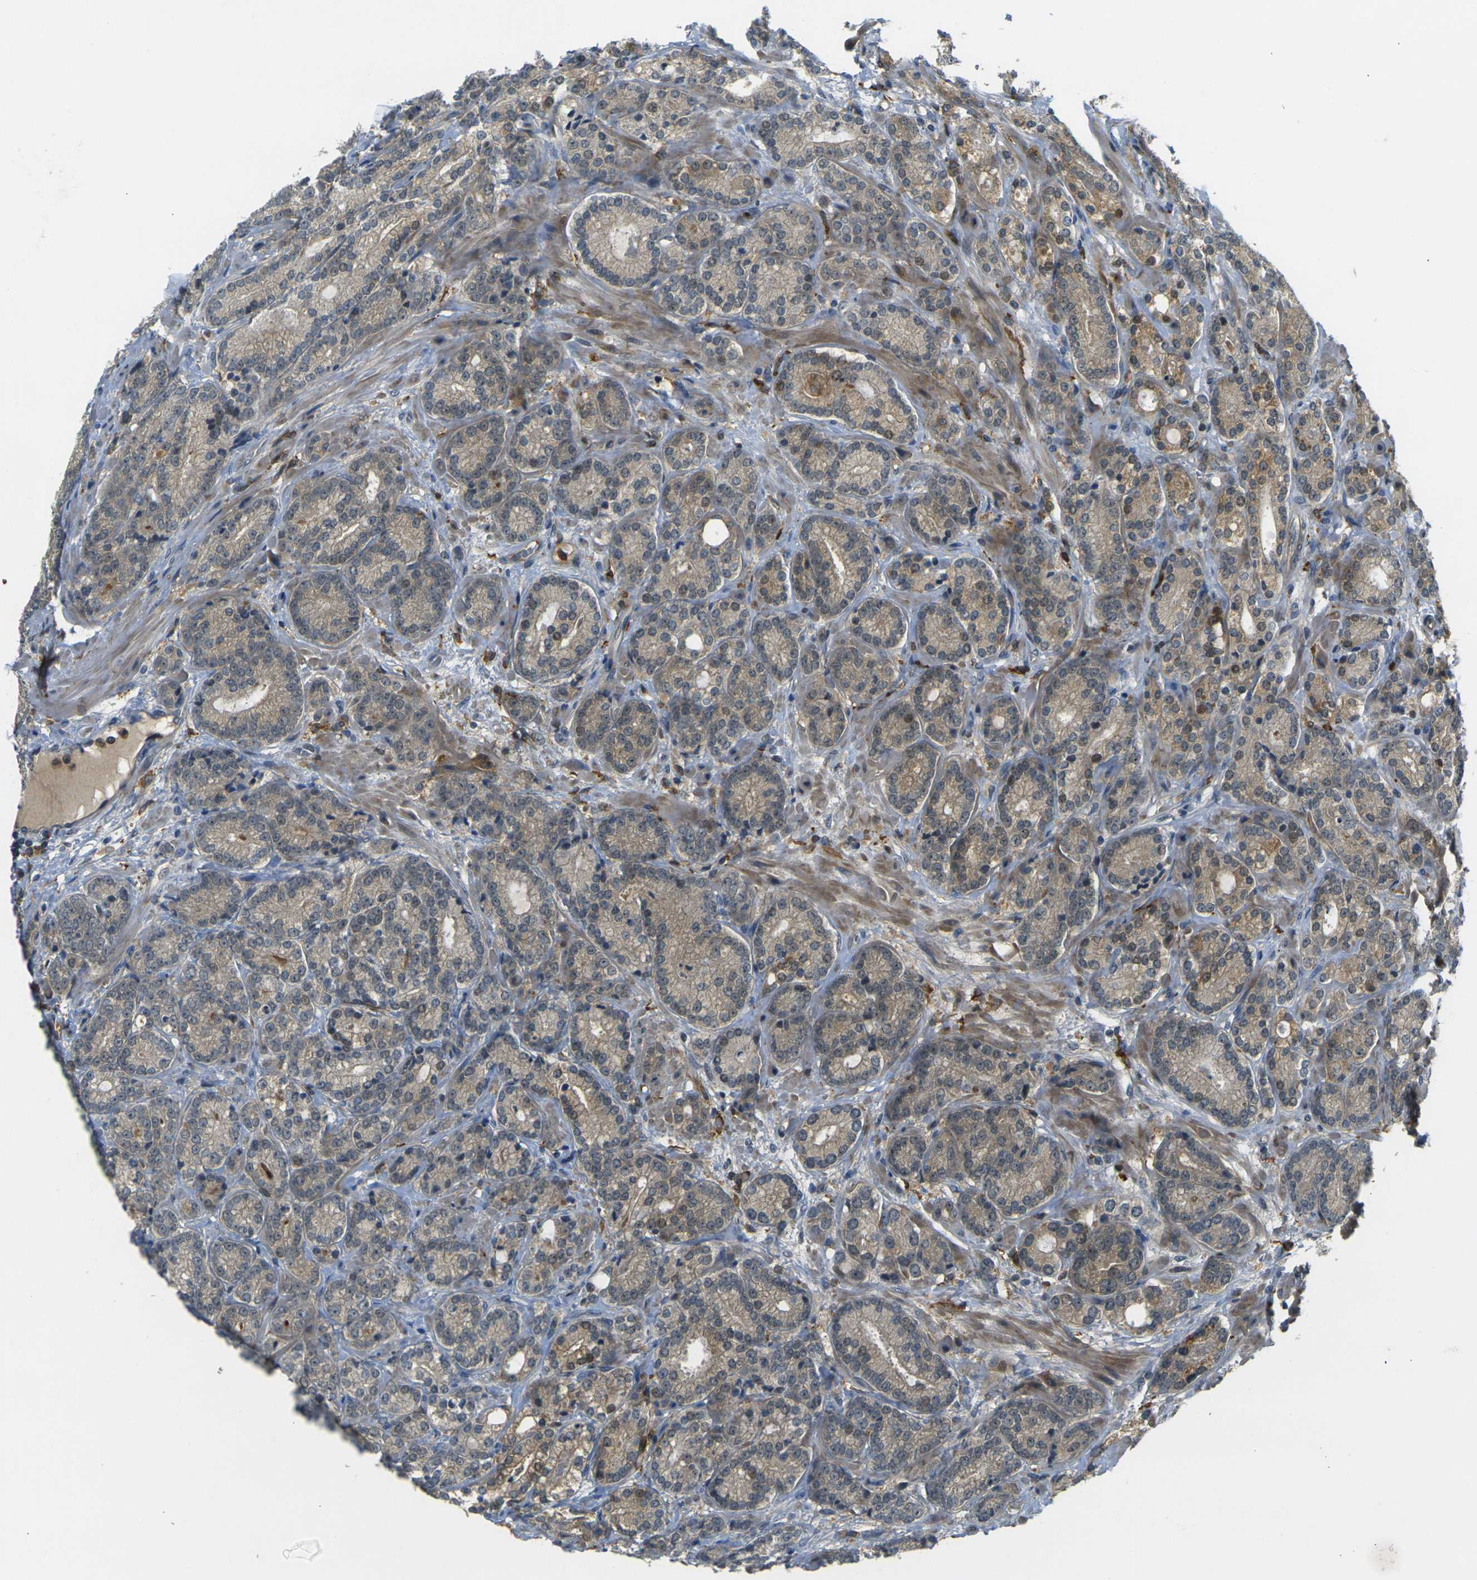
{"staining": {"intensity": "weak", "quantity": ">75%", "location": "cytoplasmic/membranous"}, "tissue": "prostate cancer", "cell_type": "Tumor cells", "image_type": "cancer", "snomed": [{"axis": "morphology", "description": "Adenocarcinoma, High grade"}, {"axis": "topography", "description": "Prostate"}], "caption": "Prostate high-grade adenocarcinoma stained for a protein (brown) shows weak cytoplasmic/membranous positive expression in about >75% of tumor cells.", "gene": "PIGL", "patient": {"sex": "male", "age": 61}}